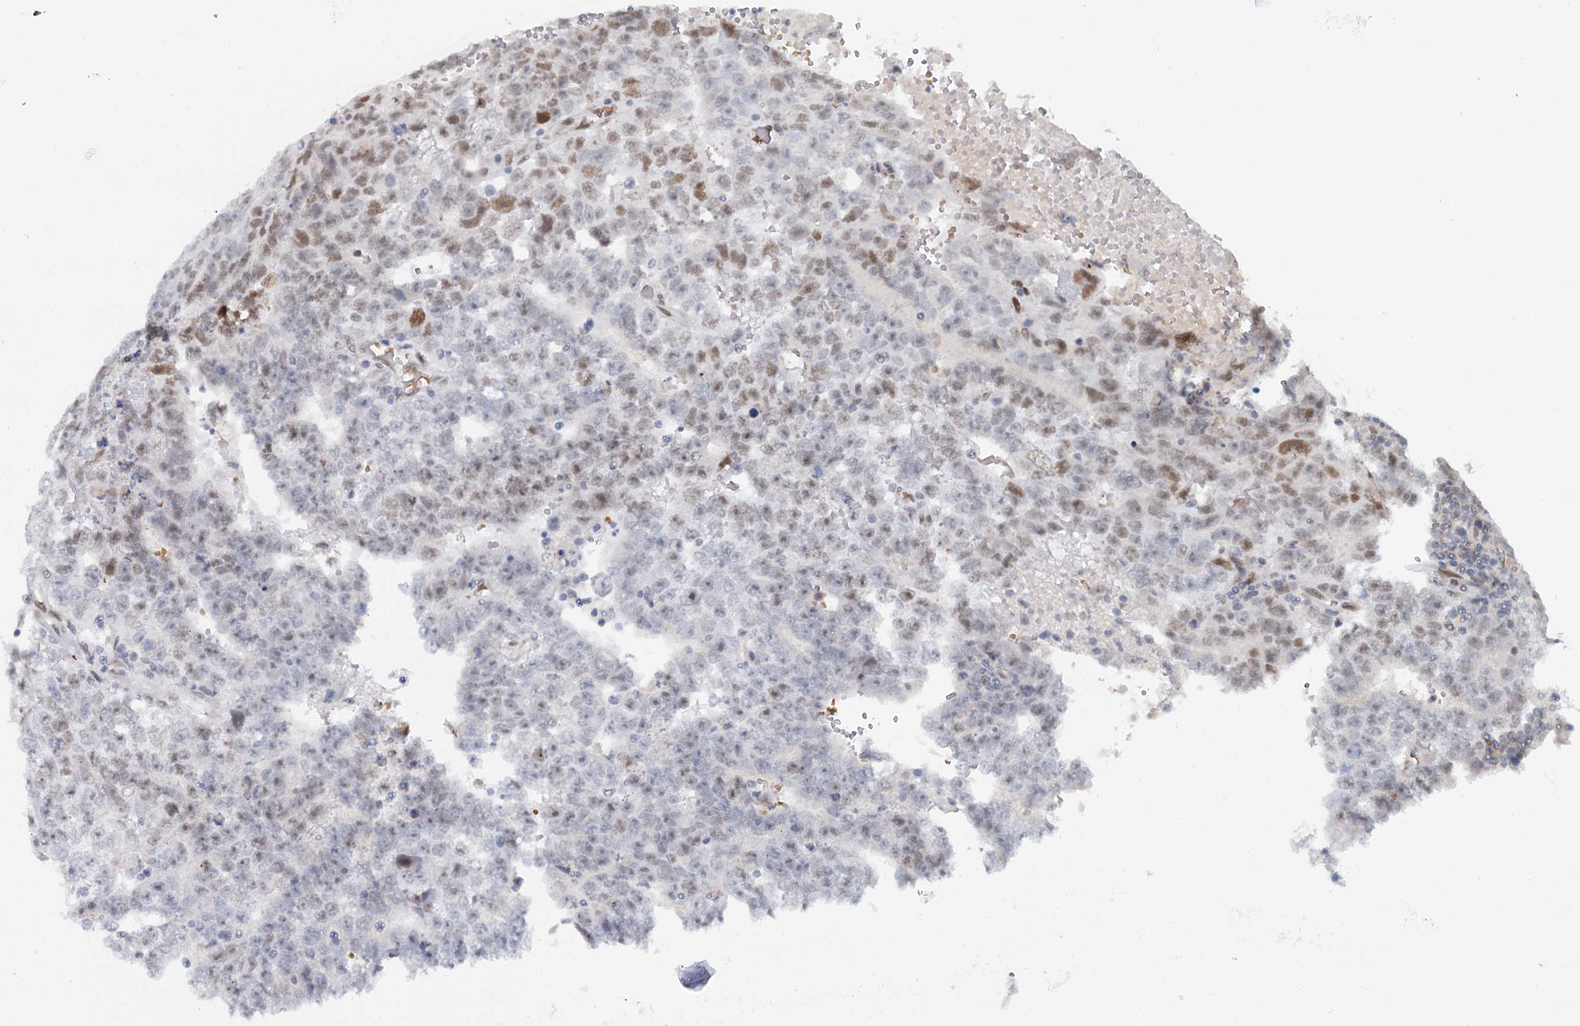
{"staining": {"intensity": "moderate", "quantity": "<25%", "location": "nuclear"}, "tissue": "testis cancer", "cell_type": "Tumor cells", "image_type": "cancer", "snomed": [{"axis": "morphology", "description": "Carcinoma, Embryonal, NOS"}, {"axis": "topography", "description": "Testis"}], "caption": "Embryonal carcinoma (testis) was stained to show a protein in brown. There is low levels of moderate nuclear positivity in approximately <25% of tumor cells.", "gene": "RPRD1A", "patient": {"sex": "male", "age": 25}}